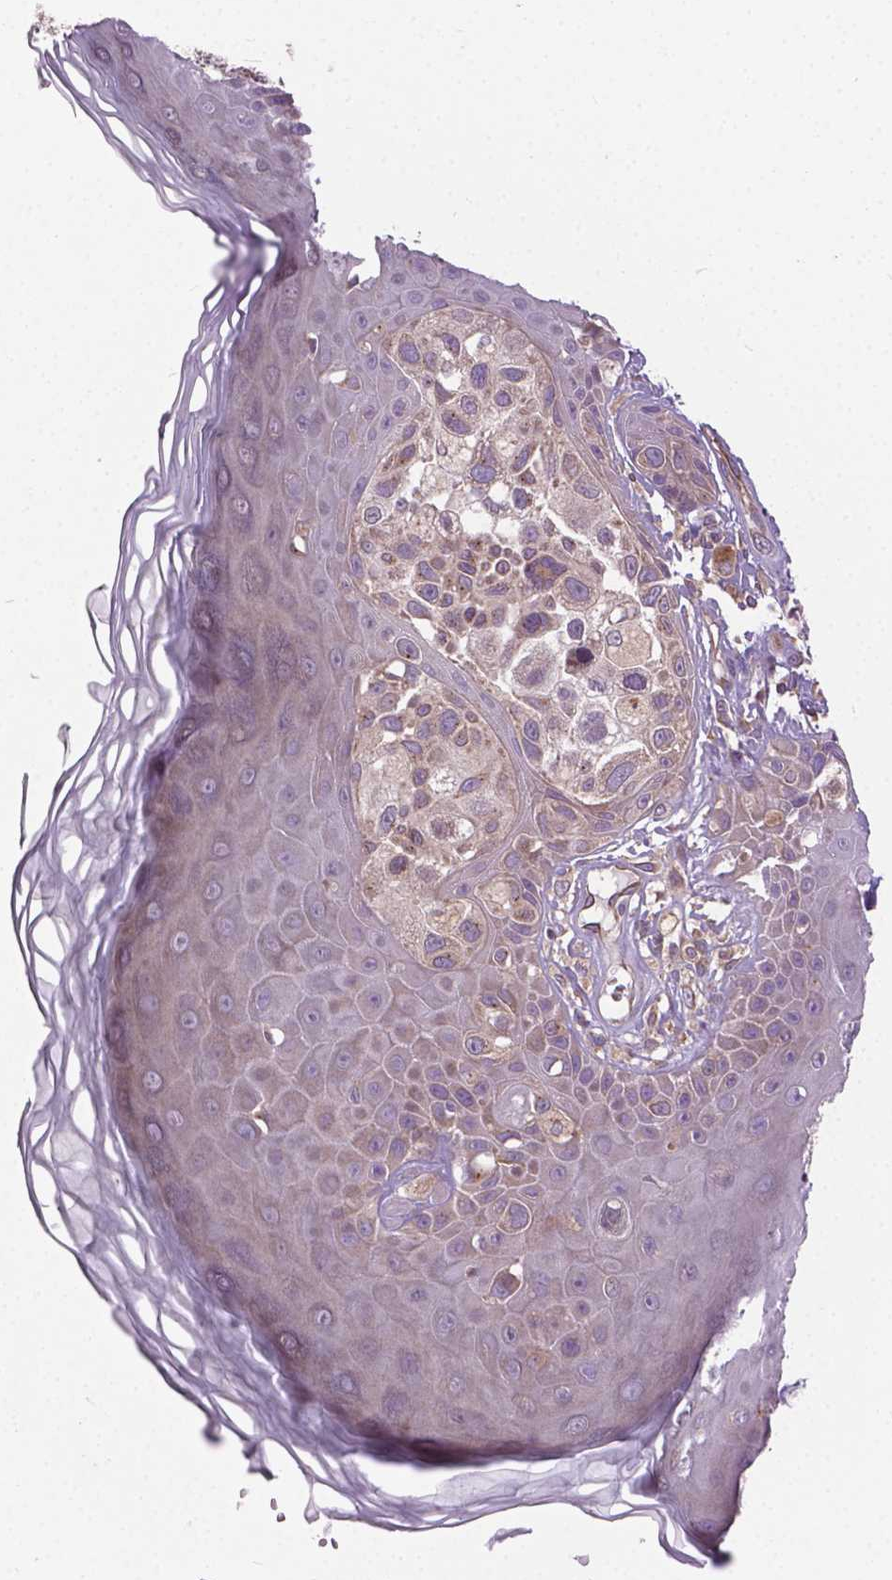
{"staining": {"intensity": "weak", "quantity": ">75%", "location": "cytoplasmic/membranous"}, "tissue": "melanoma", "cell_type": "Tumor cells", "image_type": "cancer", "snomed": [{"axis": "morphology", "description": "Malignant melanoma, NOS"}, {"axis": "topography", "description": "Skin"}], "caption": "Tumor cells show low levels of weak cytoplasmic/membranous positivity in about >75% of cells in malignant melanoma.", "gene": "MZT1", "patient": {"sex": "male", "age": 67}}